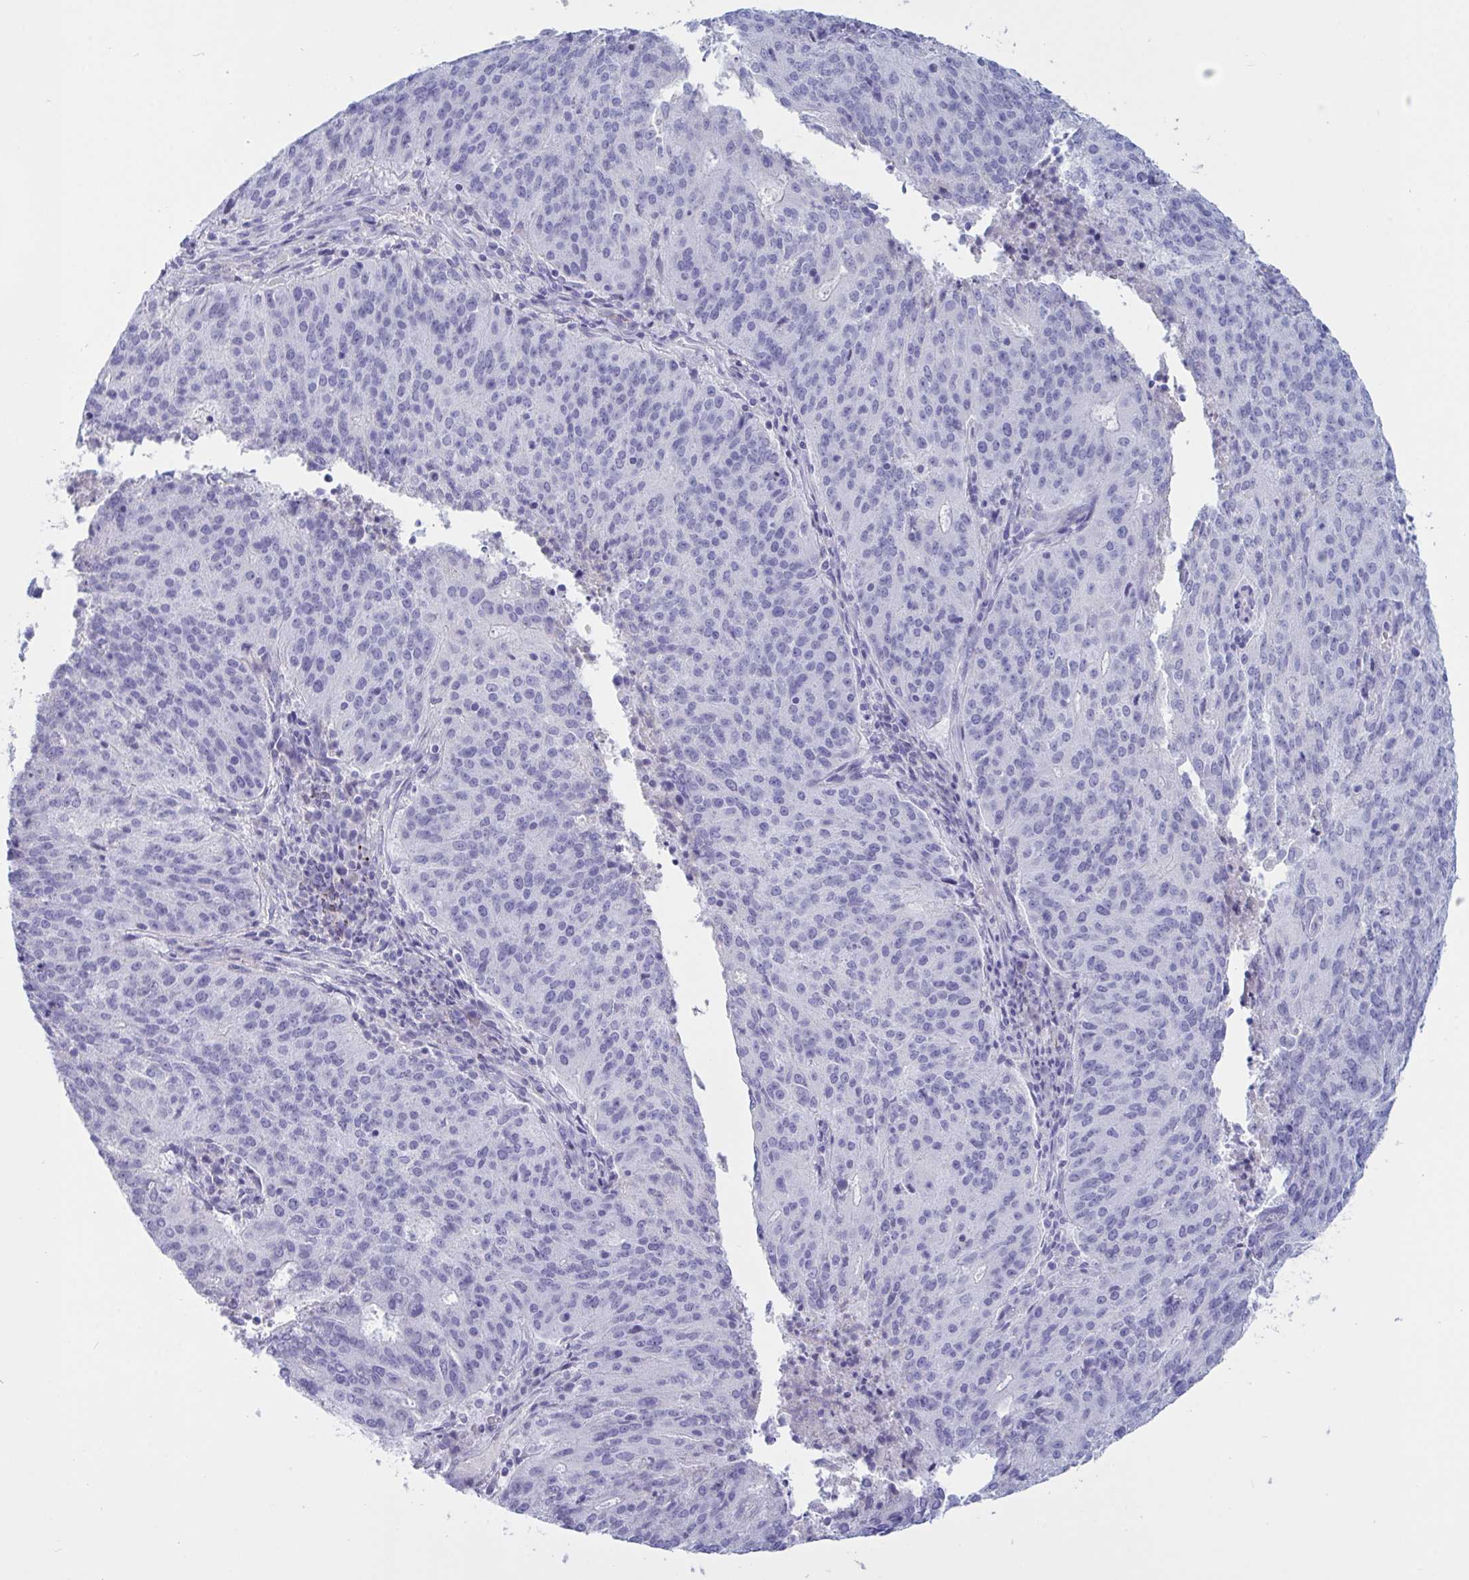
{"staining": {"intensity": "negative", "quantity": "none", "location": "none"}, "tissue": "endometrial cancer", "cell_type": "Tumor cells", "image_type": "cancer", "snomed": [{"axis": "morphology", "description": "Adenocarcinoma, NOS"}, {"axis": "topography", "description": "Endometrium"}], "caption": "IHC photomicrograph of human endometrial cancer stained for a protein (brown), which shows no positivity in tumor cells. (IHC, brightfield microscopy, high magnification).", "gene": "OXLD1", "patient": {"sex": "female", "age": 82}}